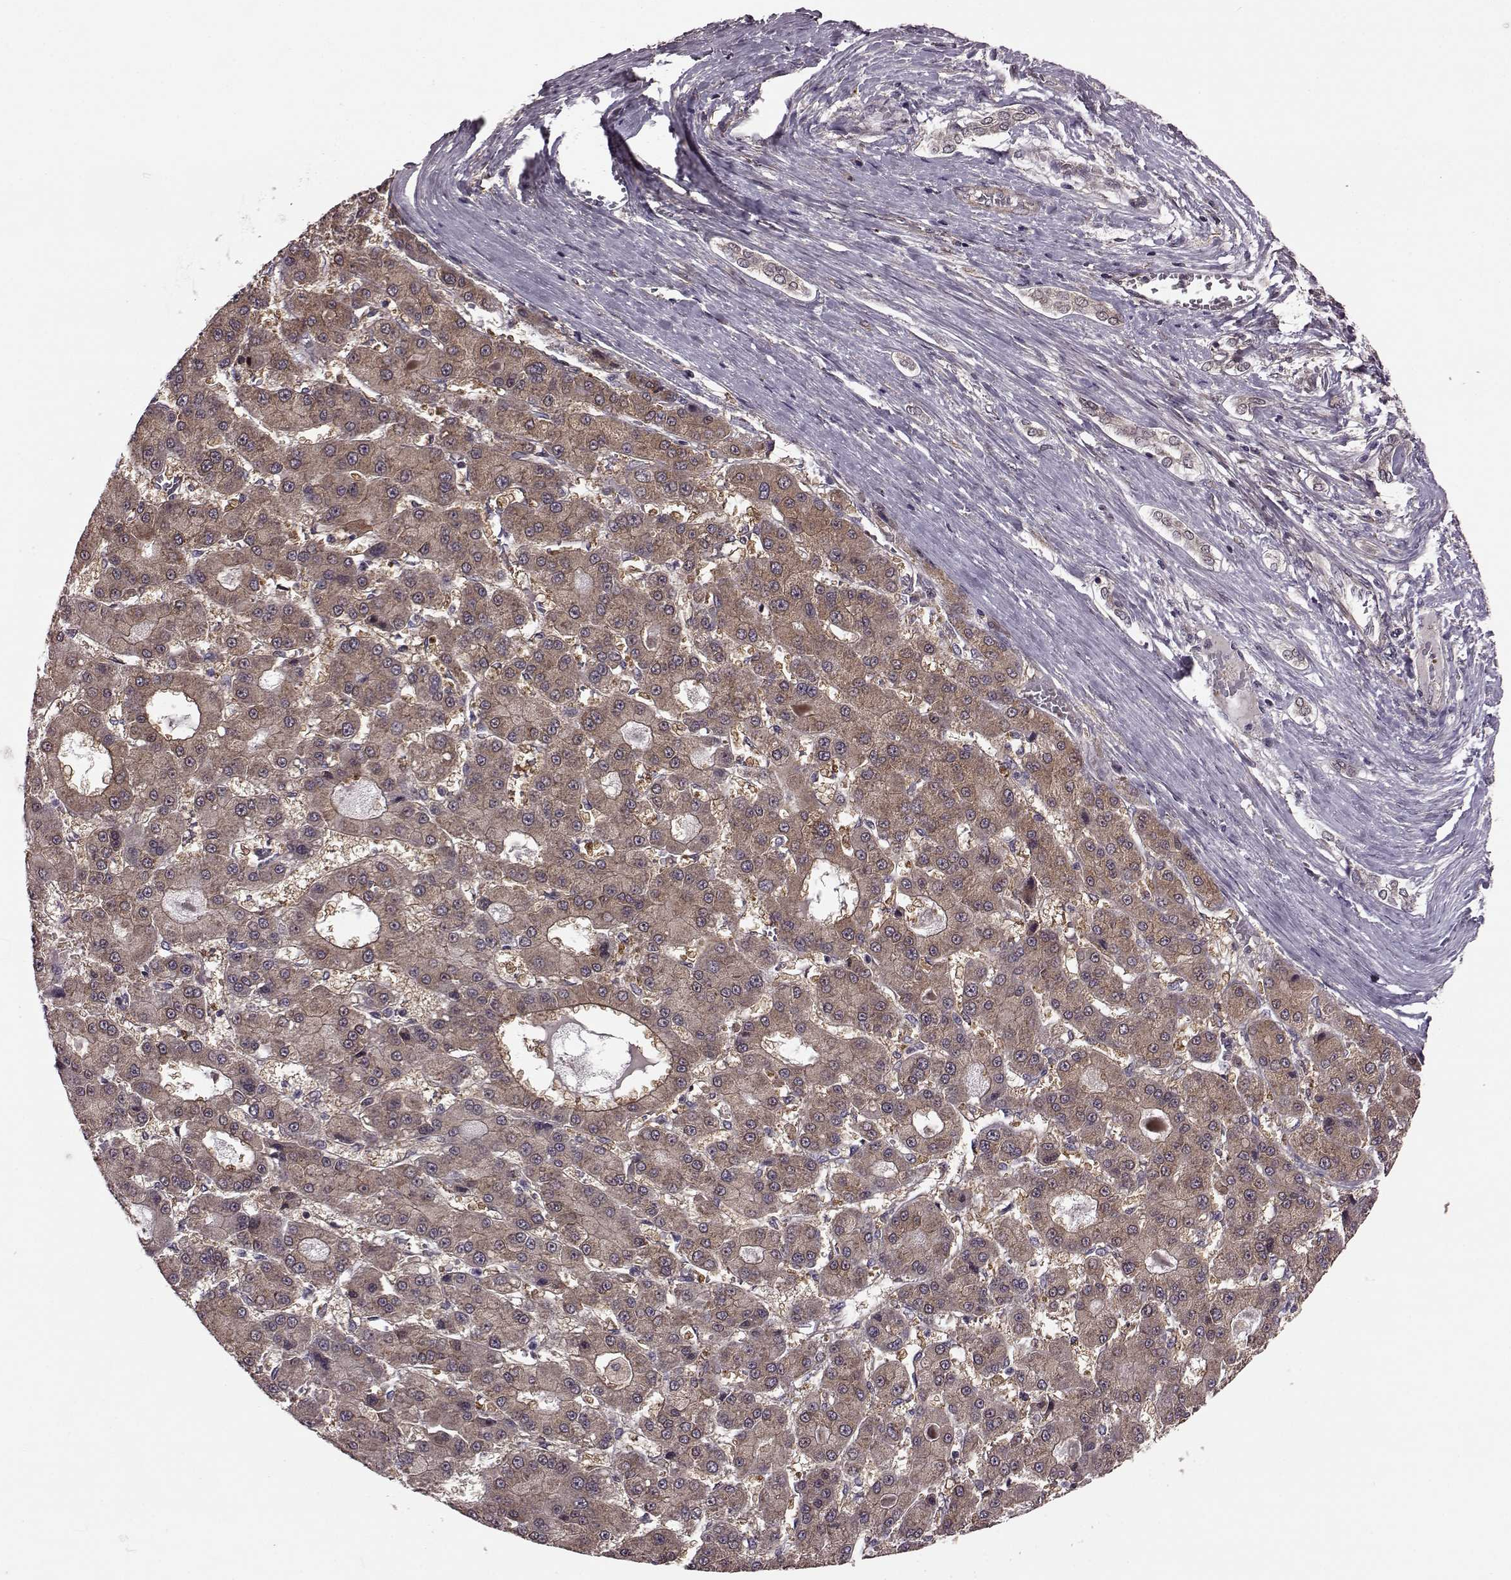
{"staining": {"intensity": "strong", "quantity": ">75%", "location": "cytoplasmic/membranous"}, "tissue": "liver cancer", "cell_type": "Tumor cells", "image_type": "cancer", "snomed": [{"axis": "morphology", "description": "Carcinoma, Hepatocellular, NOS"}, {"axis": "topography", "description": "Liver"}], "caption": "IHC photomicrograph of liver cancer stained for a protein (brown), which shows high levels of strong cytoplasmic/membranous positivity in about >75% of tumor cells.", "gene": "FNIP2", "patient": {"sex": "male", "age": 70}}